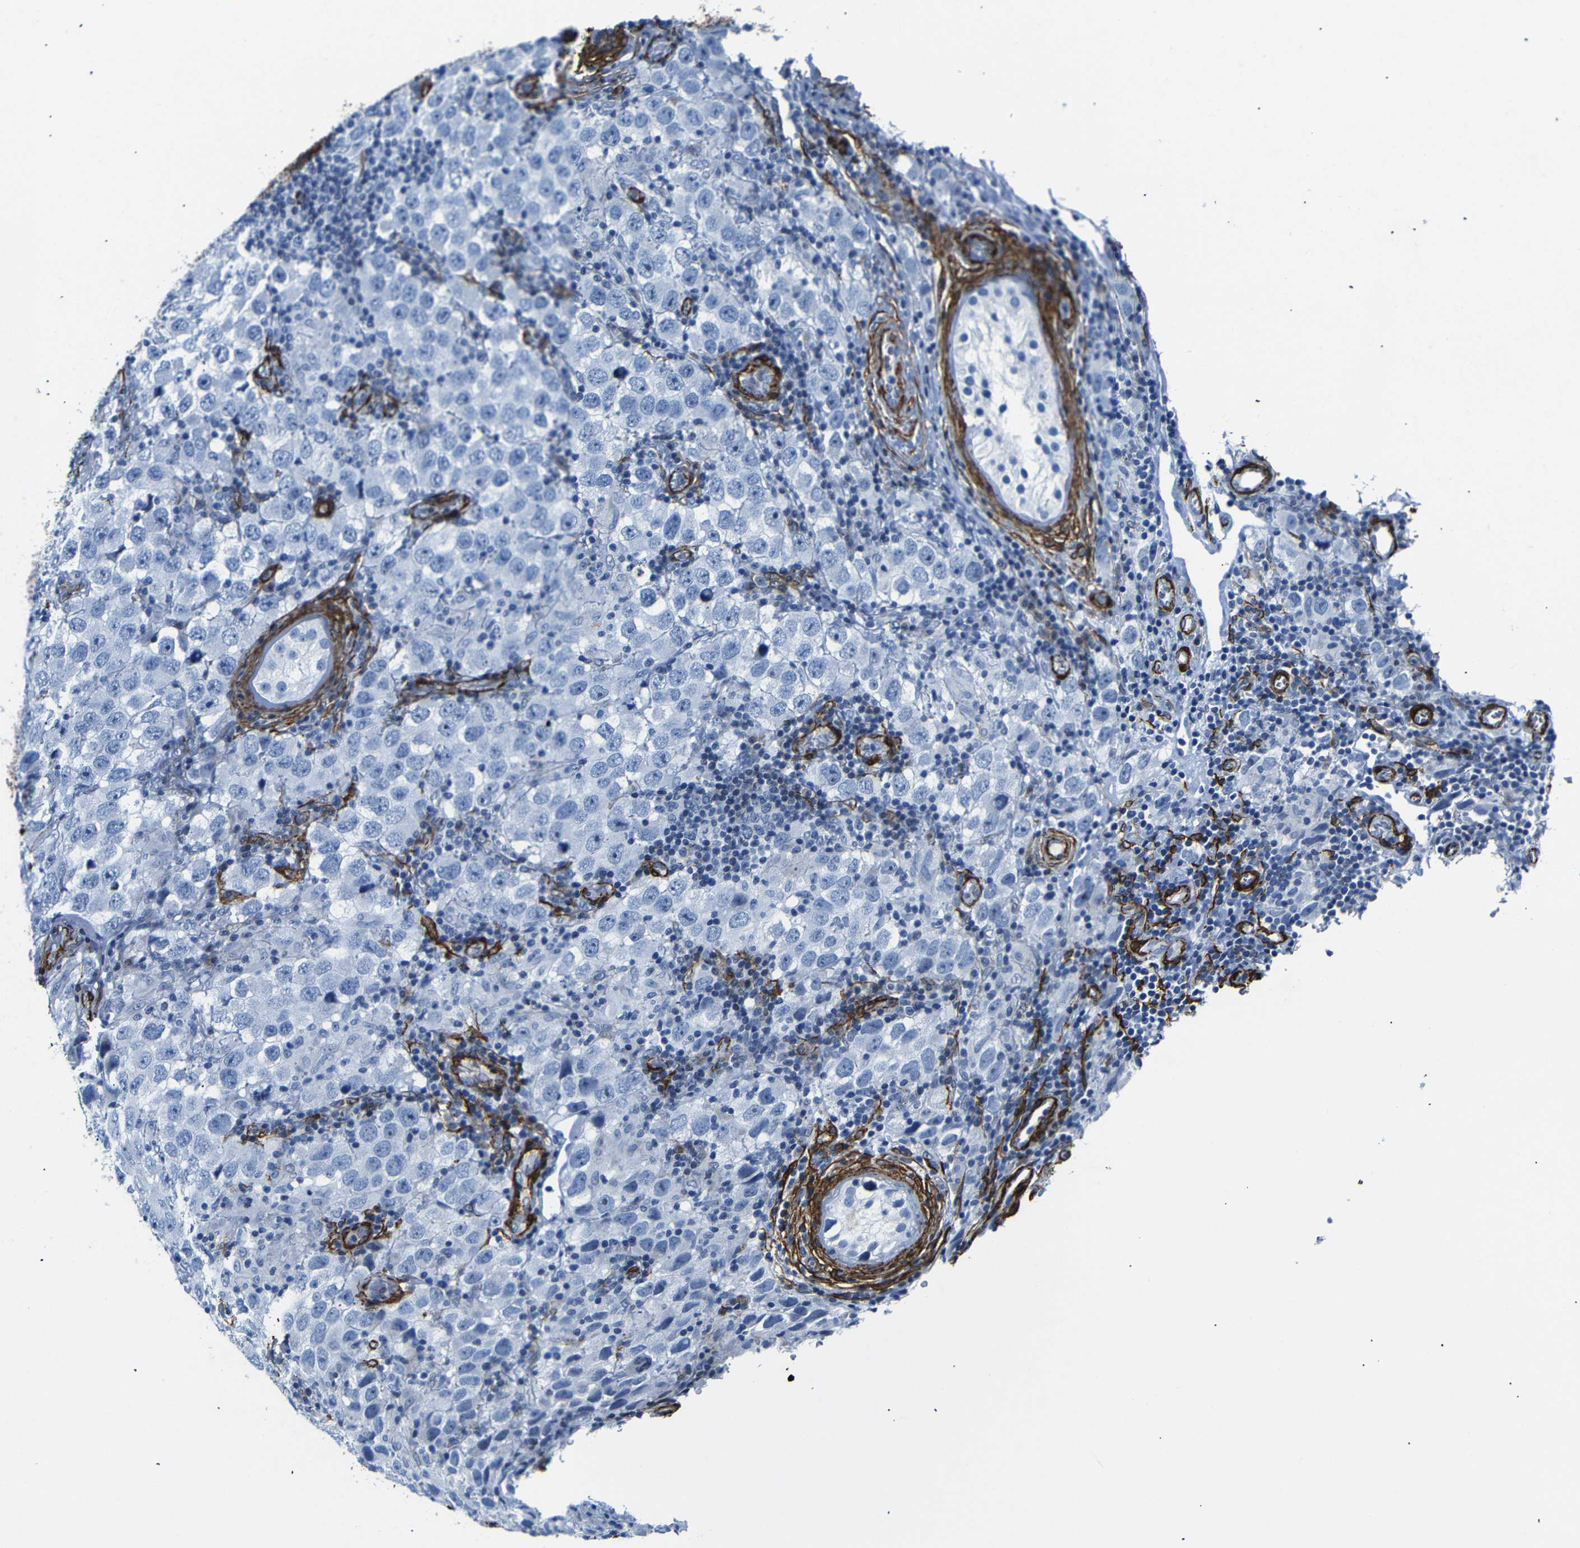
{"staining": {"intensity": "negative", "quantity": "none", "location": "none"}, "tissue": "testis cancer", "cell_type": "Tumor cells", "image_type": "cancer", "snomed": [{"axis": "morphology", "description": "Carcinoma, Embryonal, NOS"}, {"axis": "topography", "description": "Testis"}], "caption": "IHC of testis cancer exhibits no staining in tumor cells.", "gene": "ACTA2", "patient": {"sex": "male", "age": 21}}